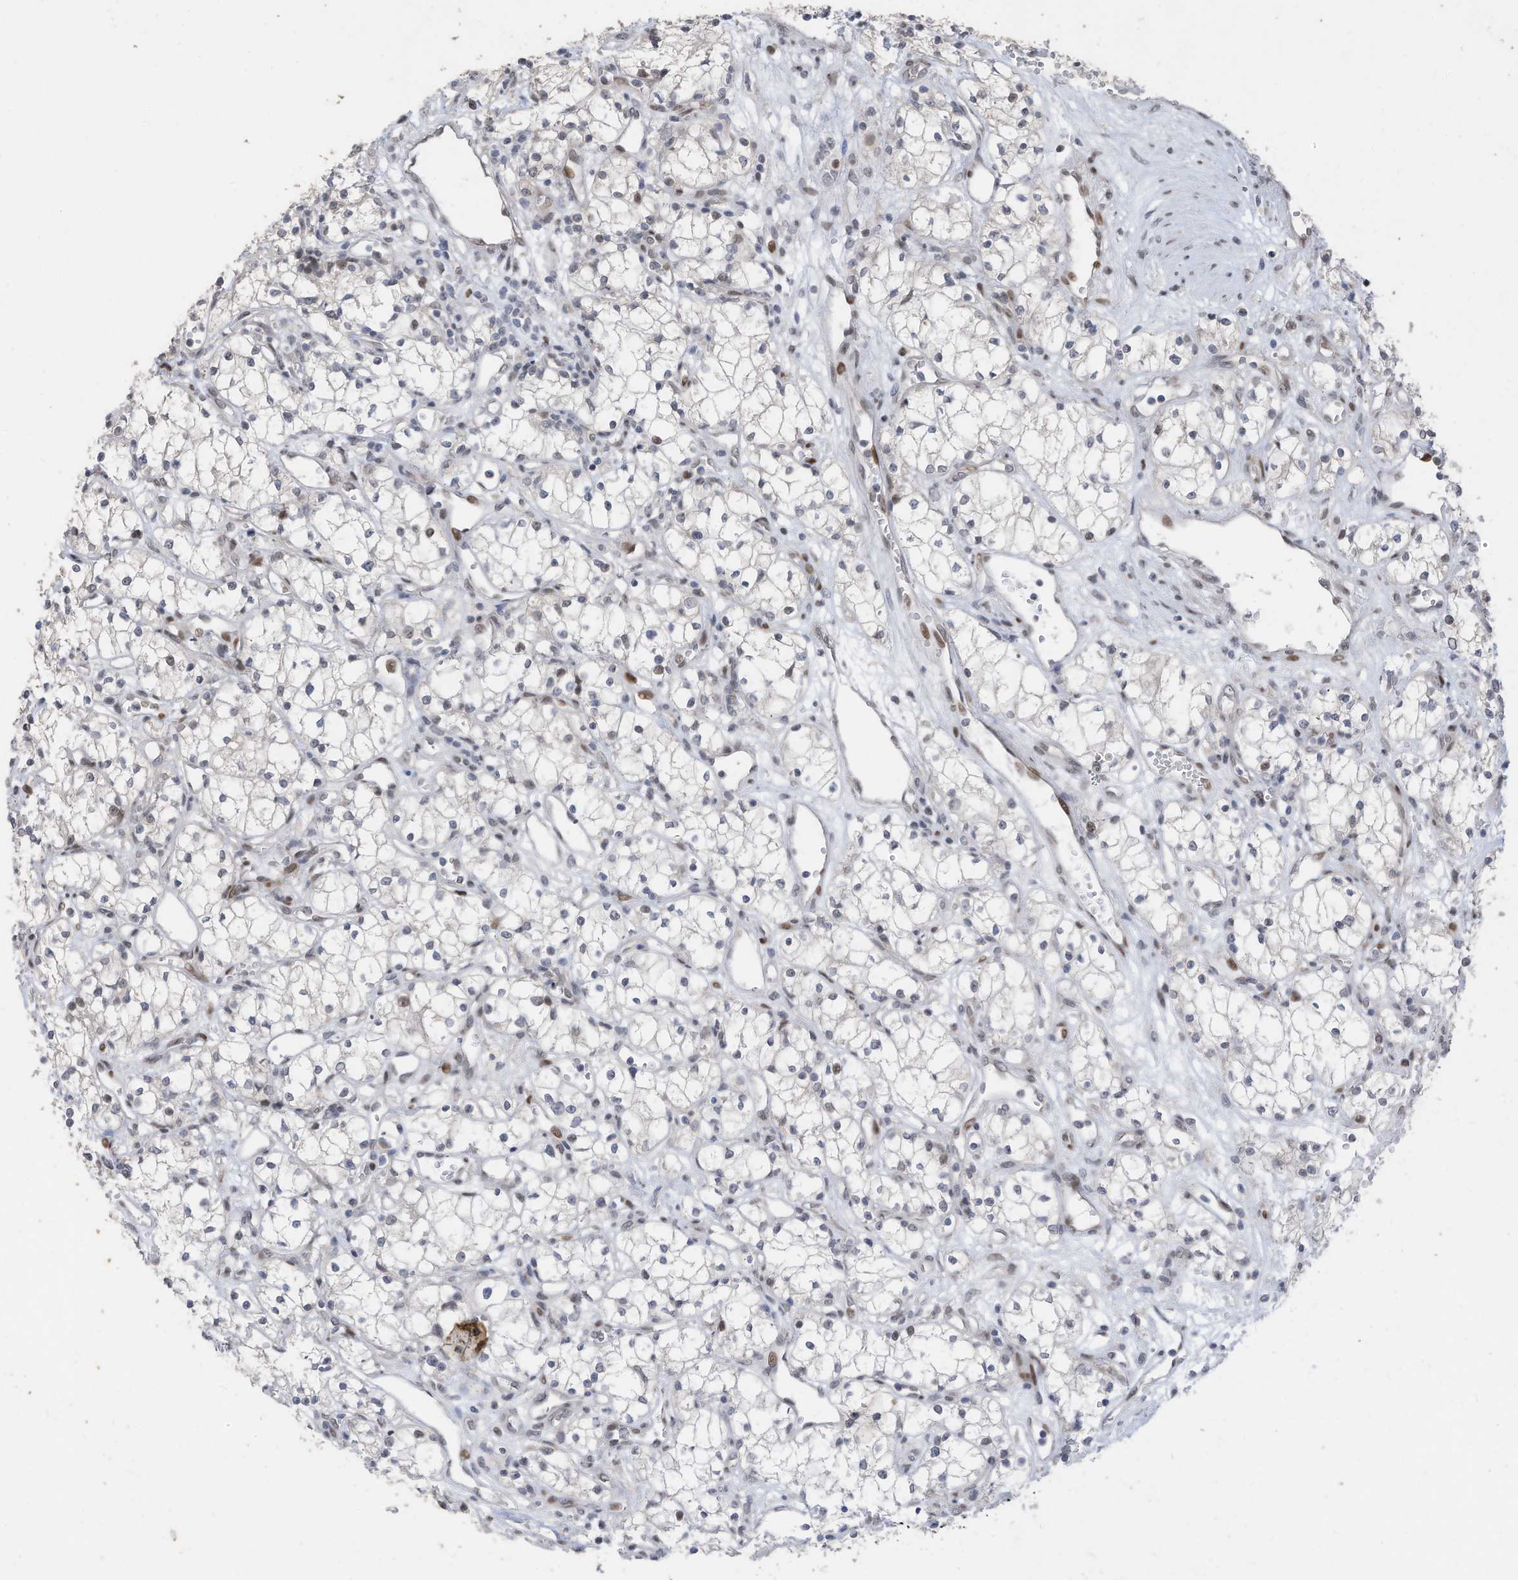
{"staining": {"intensity": "negative", "quantity": "none", "location": "none"}, "tissue": "renal cancer", "cell_type": "Tumor cells", "image_type": "cancer", "snomed": [{"axis": "morphology", "description": "Adenocarcinoma, NOS"}, {"axis": "topography", "description": "Kidney"}], "caption": "A high-resolution photomicrograph shows immunohistochemistry staining of adenocarcinoma (renal), which reveals no significant staining in tumor cells.", "gene": "RABL3", "patient": {"sex": "male", "age": 59}}